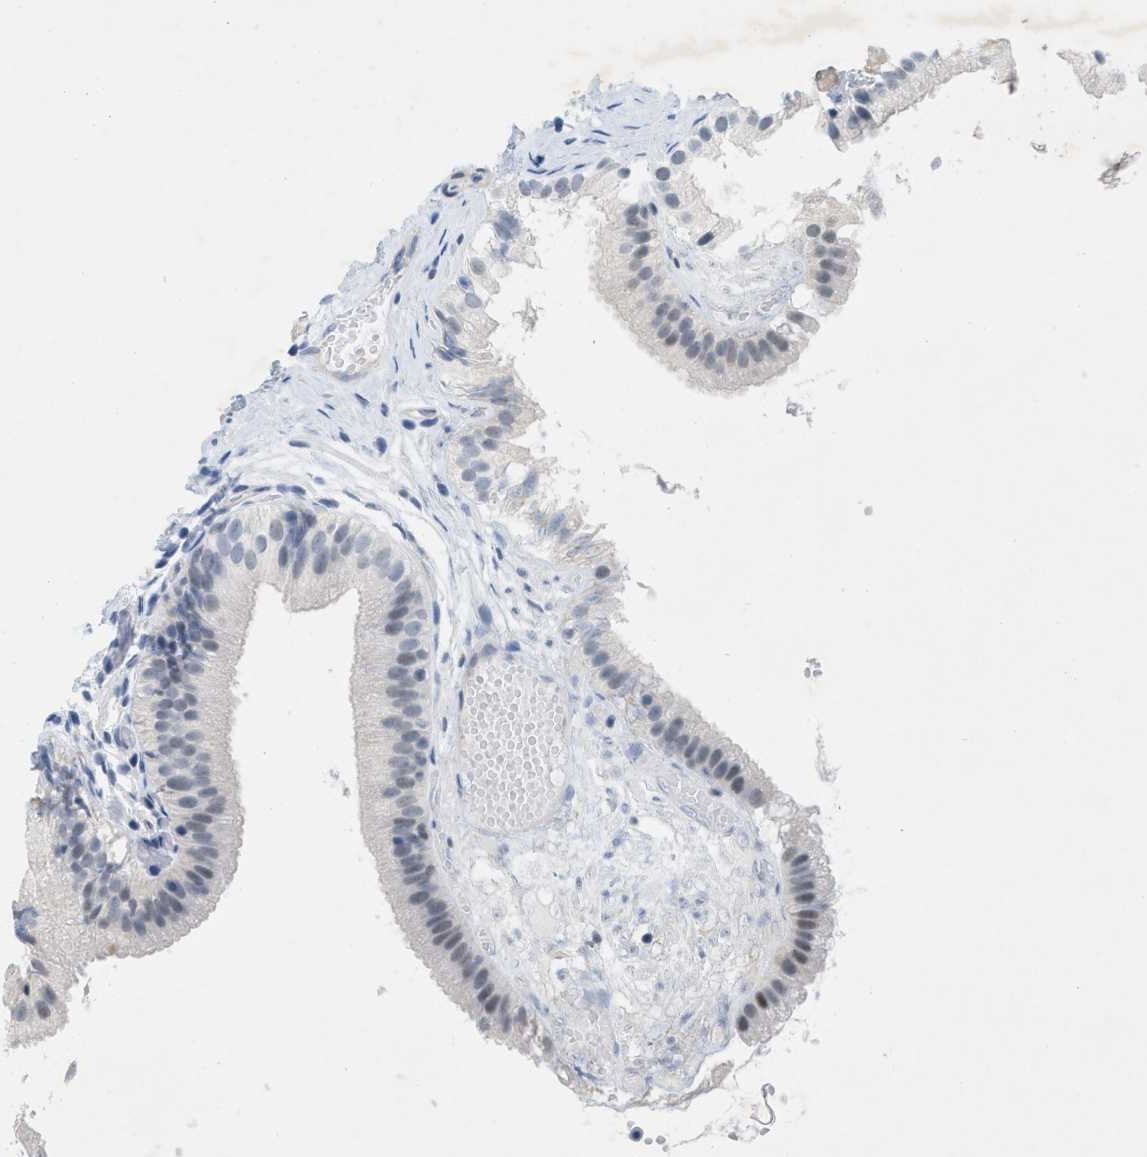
{"staining": {"intensity": "weak", "quantity": "<25%", "location": "nuclear"}, "tissue": "gallbladder", "cell_type": "Glandular cells", "image_type": "normal", "snomed": [{"axis": "morphology", "description": "Normal tissue, NOS"}, {"axis": "topography", "description": "Gallbladder"}], "caption": "Unremarkable gallbladder was stained to show a protein in brown. There is no significant staining in glandular cells. (DAB immunohistochemistry with hematoxylin counter stain).", "gene": "HLTF", "patient": {"sex": "female", "age": 26}}